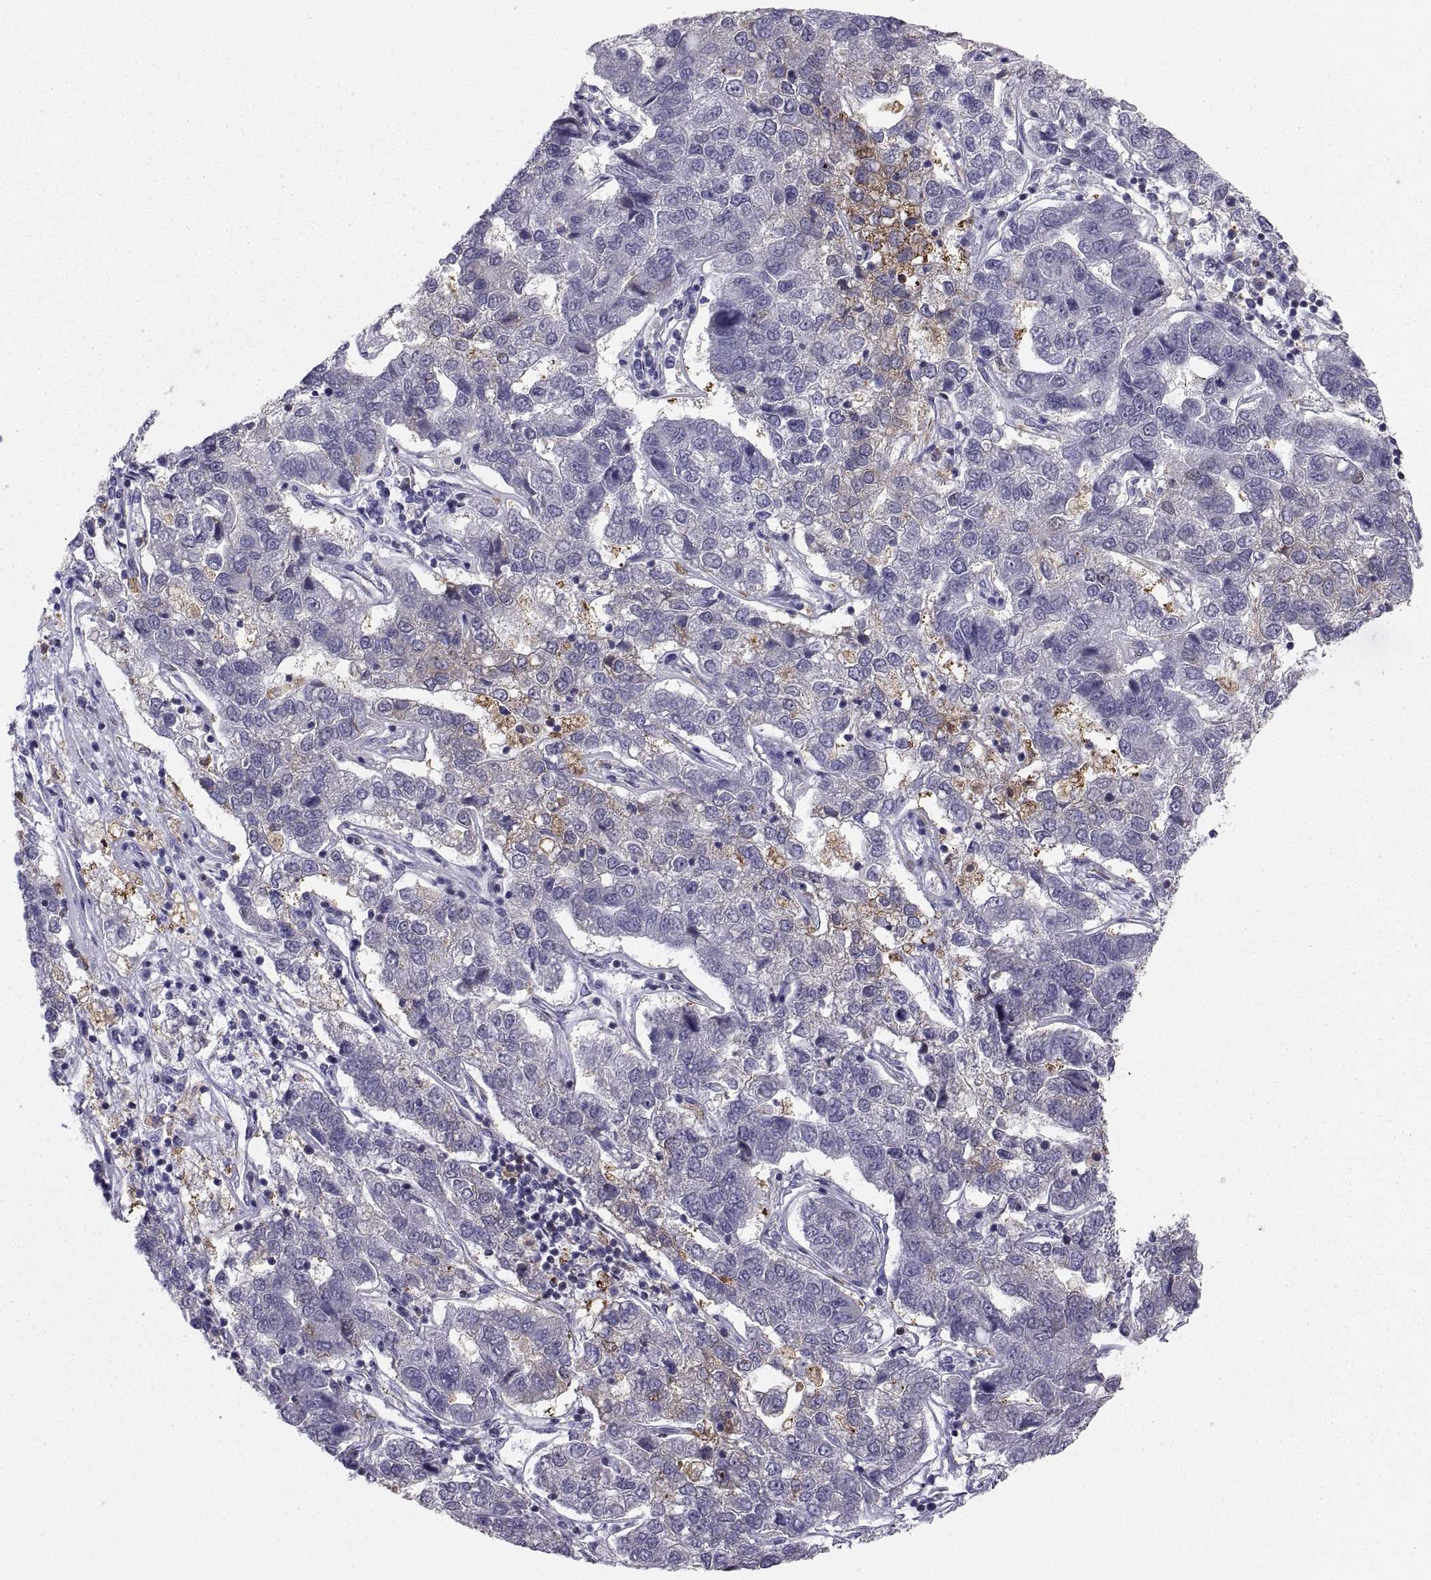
{"staining": {"intensity": "negative", "quantity": "none", "location": "none"}, "tissue": "pancreatic cancer", "cell_type": "Tumor cells", "image_type": "cancer", "snomed": [{"axis": "morphology", "description": "Adenocarcinoma, NOS"}, {"axis": "topography", "description": "Pancreas"}], "caption": "Immunohistochemical staining of adenocarcinoma (pancreatic) exhibits no significant expression in tumor cells.", "gene": "ERO1A", "patient": {"sex": "female", "age": 61}}